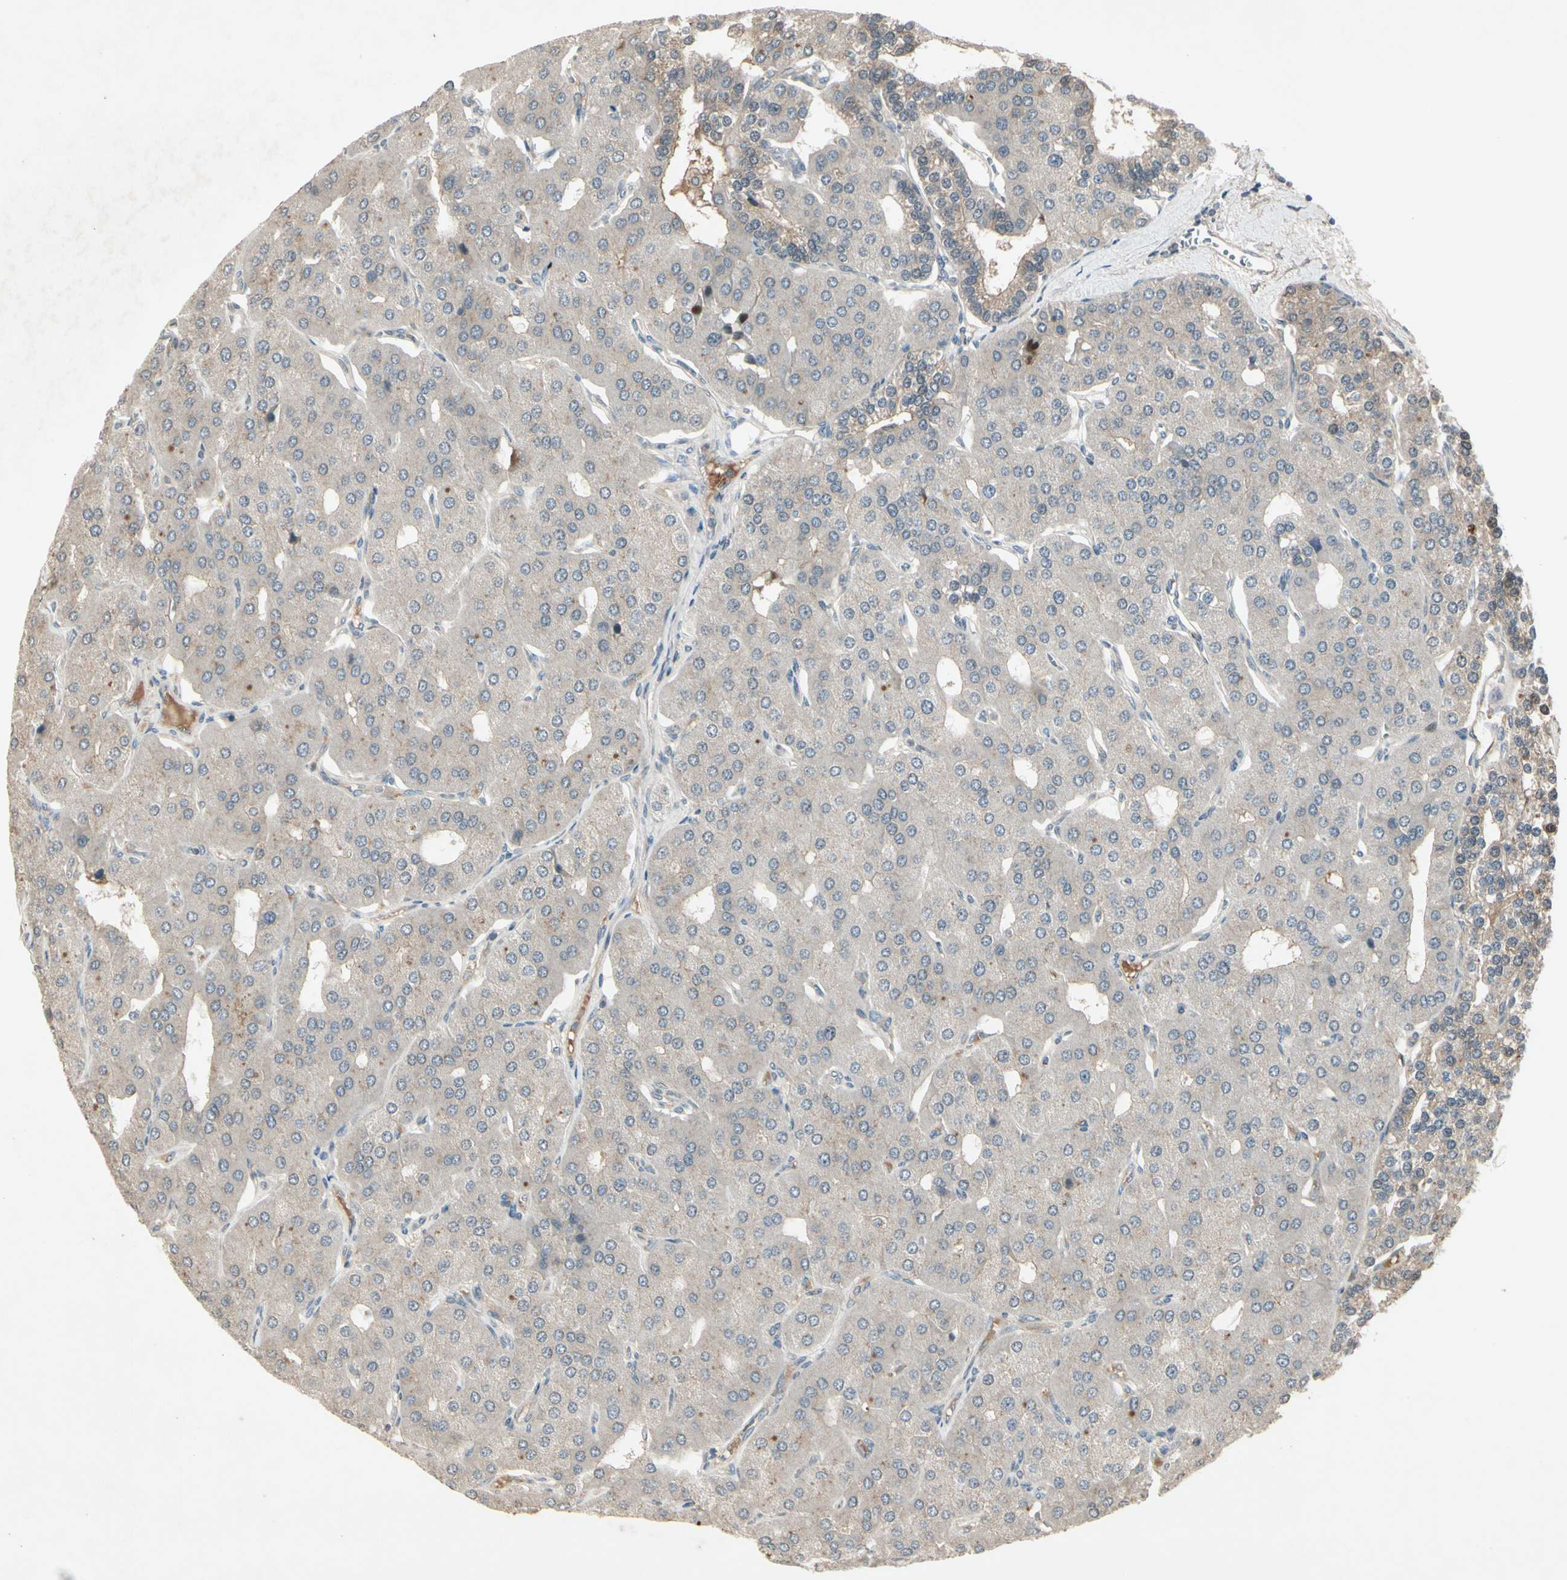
{"staining": {"intensity": "strong", "quantity": ">75%", "location": "cytoplasmic/membranous"}, "tissue": "parathyroid gland", "cell_type": "Glandular cells", "image_type": "normal", "snomed": [{"axis": "morphology", "description": "Normal tissue, NOS"}, {"axis": "morphology", "description": "Adenoma, NOS"}, {"axis": "topography", "description": "Parathyroid gland"}], "caption": "High-power microscopy captured an immunohistochemistry (IHC) image of benign parathyroid gland, revealing strong cytoplasmic/membranous staining in about >75% of glandular cells. (DAB IHC, brown staining for protein, blue staining for nuclei).", "gene": "FHDC1", "patient": {"sex": "female", "age": 86}}